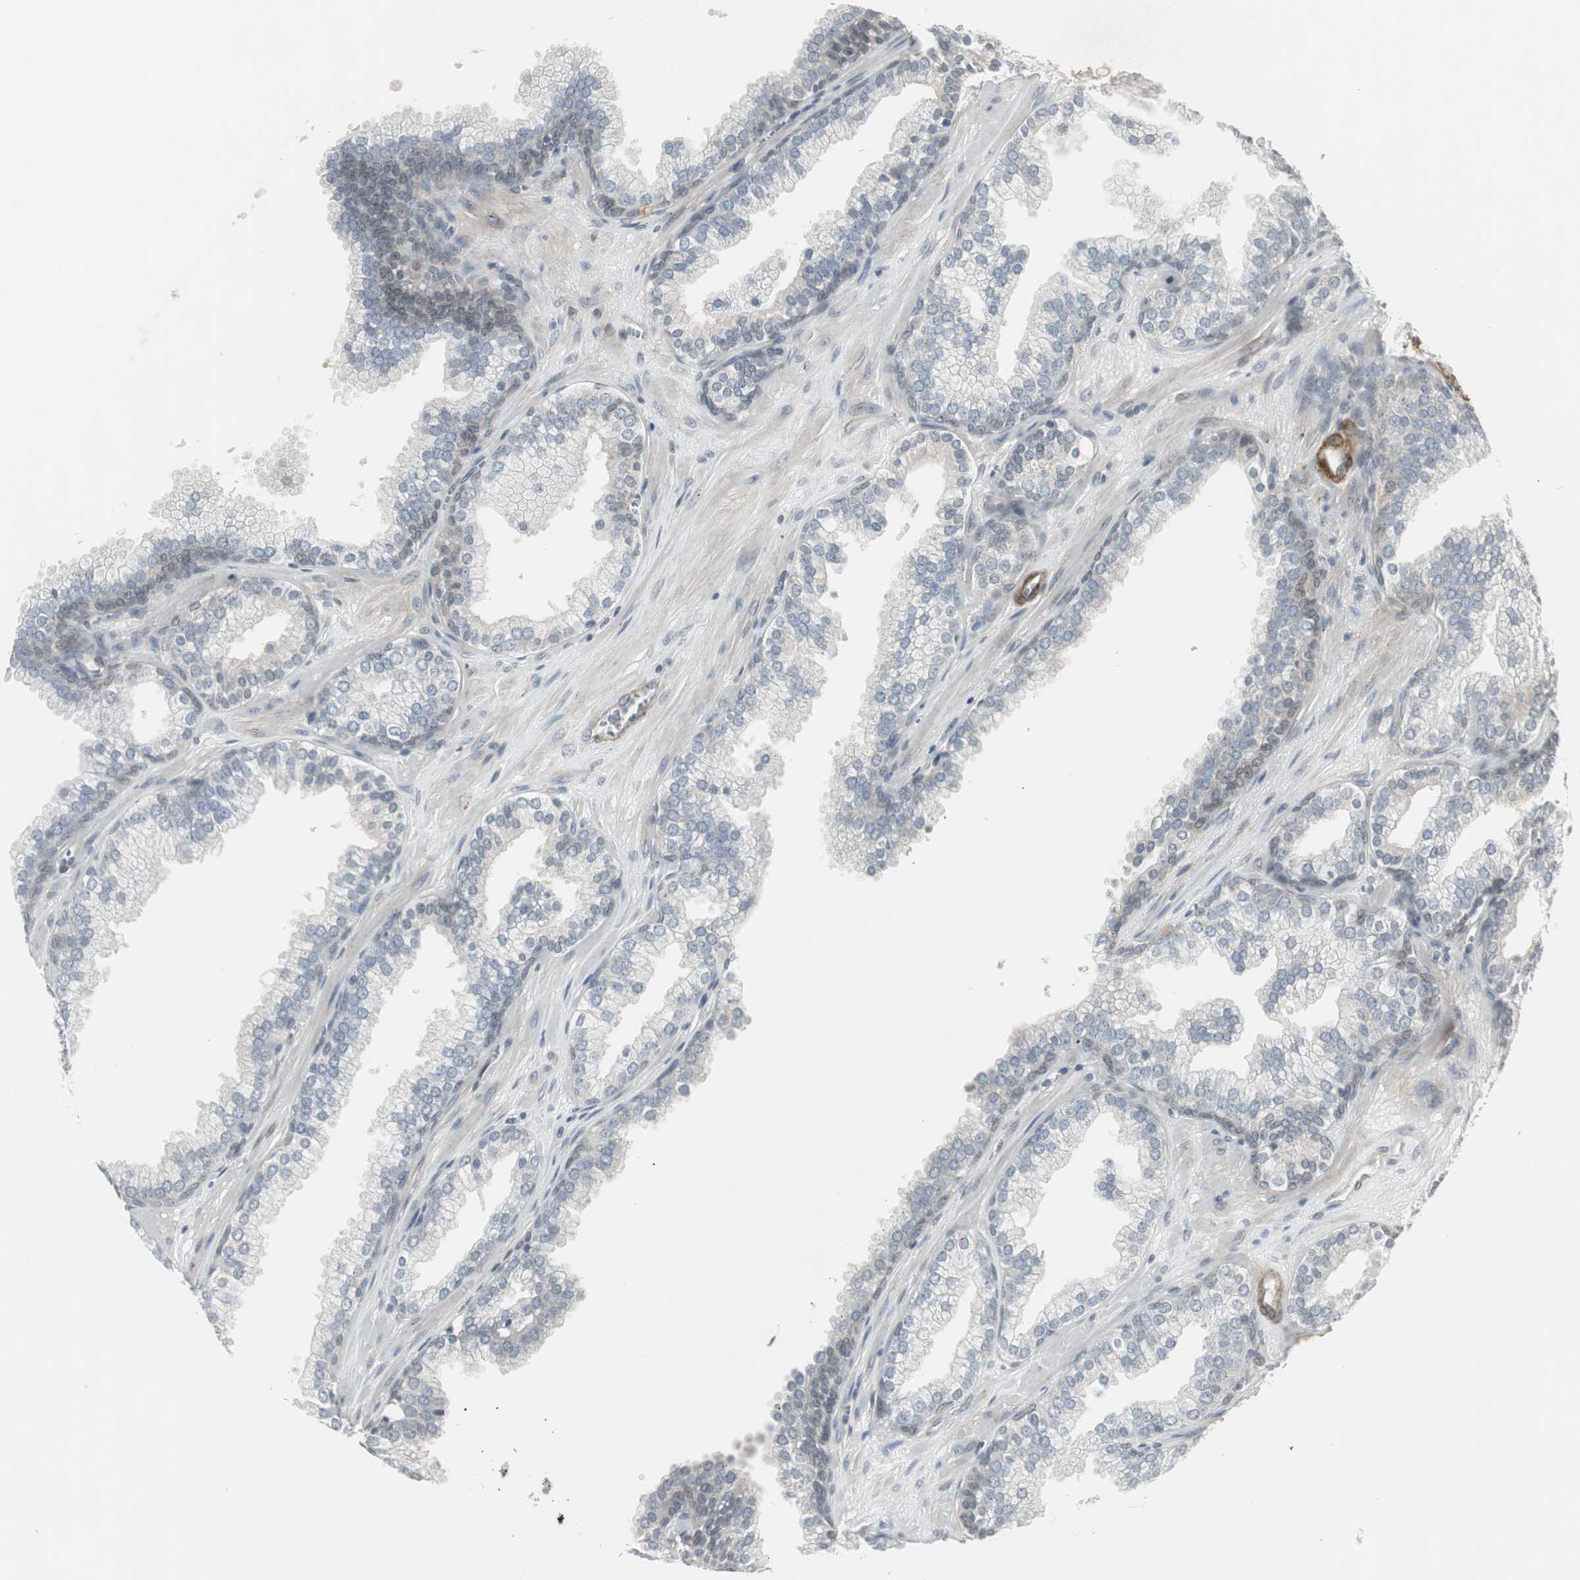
{"staining": {"intensity": "weak", "quantity": "25%-75%", "location": "cytoplasmic/membranous"}, "tissue": "prostate cancer", "cell_type": "Tumor cells", "image_type": "cancer", "snomed": [{"axis": "morphology", "description": "Adenocarcinoma, Low grade"}, {"axis": "topography", "description": "Prostate"}], "caption": "Immunohistochemical staining of prostate cancer (adenocarcinoma (low-grade)) demonstrates low levels of weak cytoplasmic/membranous positivity in approximately 25%-75% of tumor cells. The staining was performed using DAB (3,3'-diaminobenzidine), with brown indicating positive protein expression. Nuclei are stained blue with hematoxylin.", "gene": "SCYL3", "patient": {"sex": "male", "age": 57}}